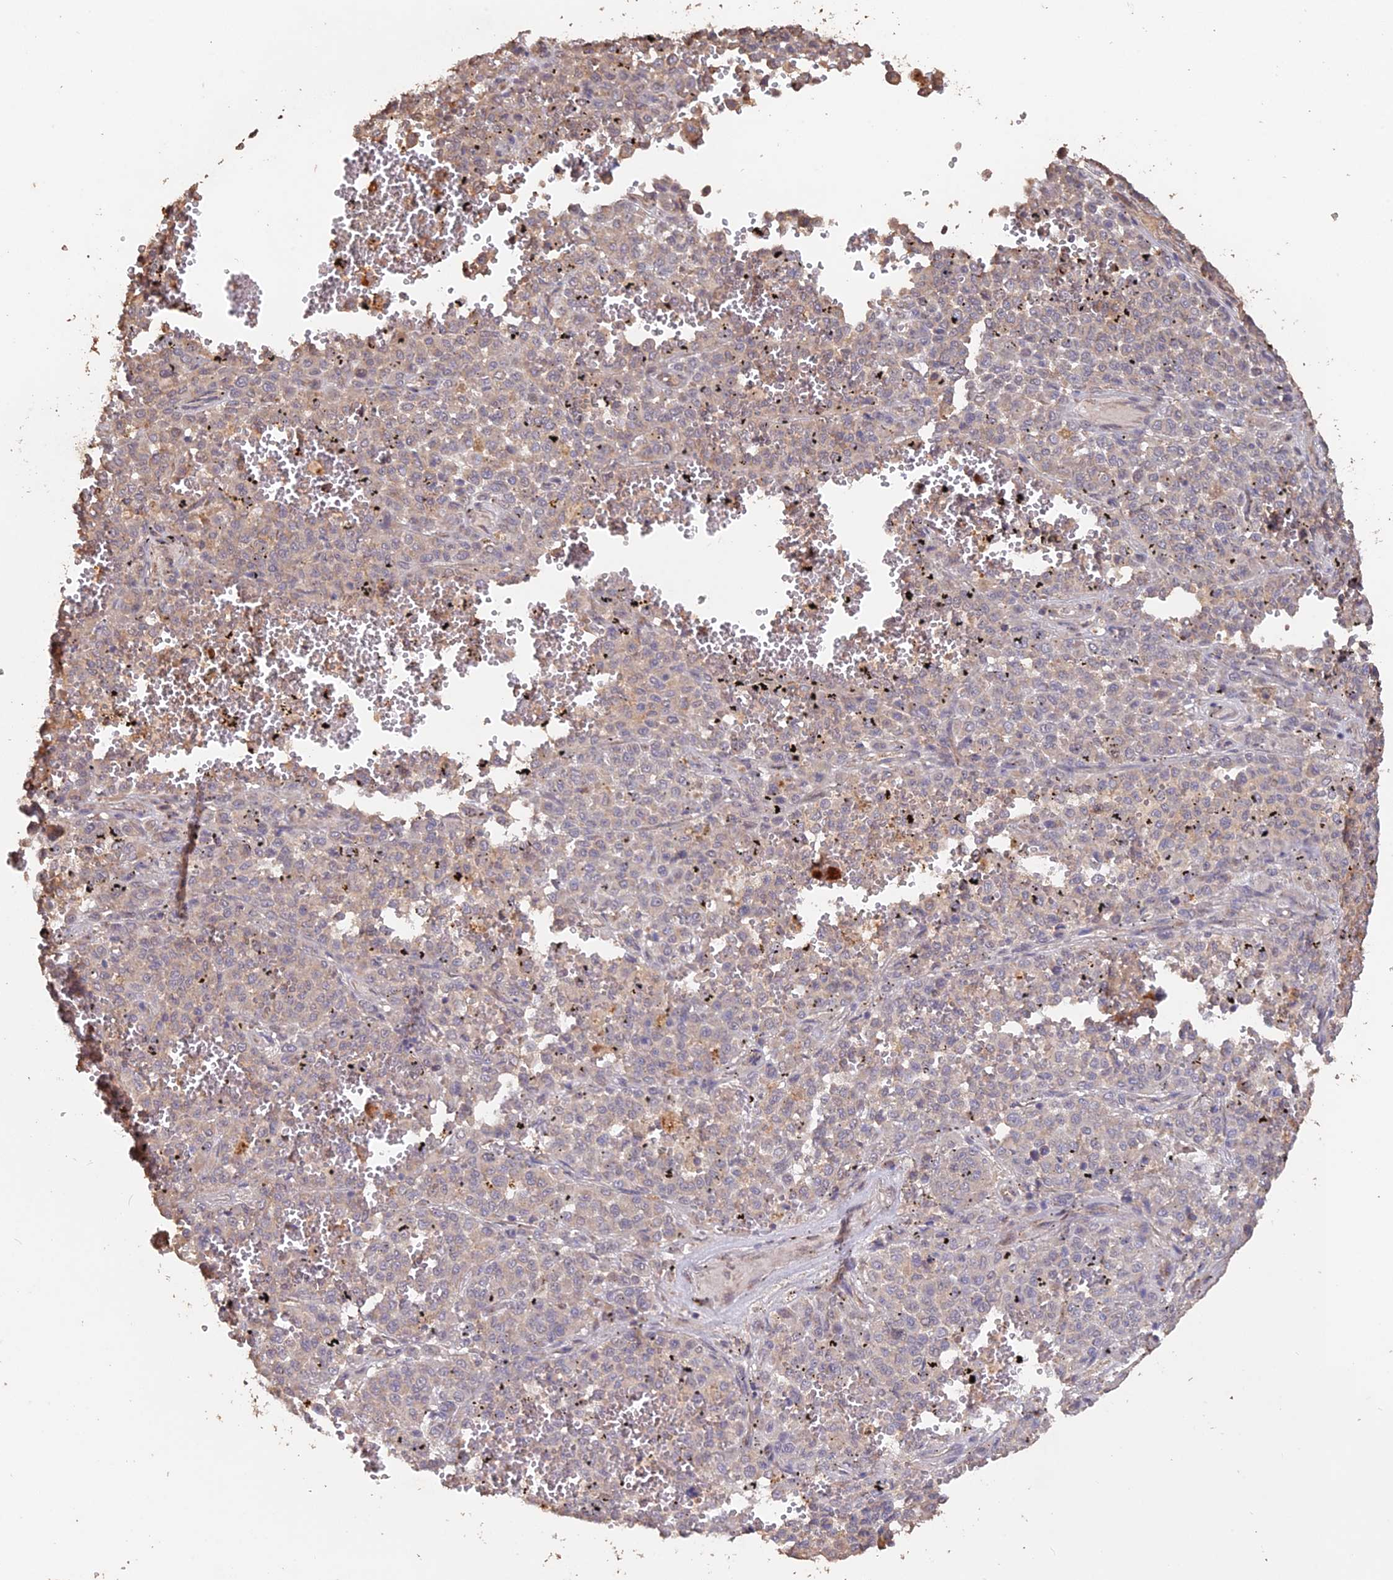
{"staining": {"intensity": "weak", "quantity": "<25%", "location": "cytoplasmic/membranous"}, "tissue": "melanoma", "cell_type": "Tumor cells", "image_type": "cancer", "snomed": [{"axis": "morphology", "description": "Malignant melanoma, Metastatic site"}, {"axis": "topography", "description": "Pancreas"}], "caption": "Immunohistochemistry (IHC) of malignant melanoma (metastatic site) displays no expression in tumor cells.", "gene": "LAYN", "patient": {"sex": "female", "age": 30}}